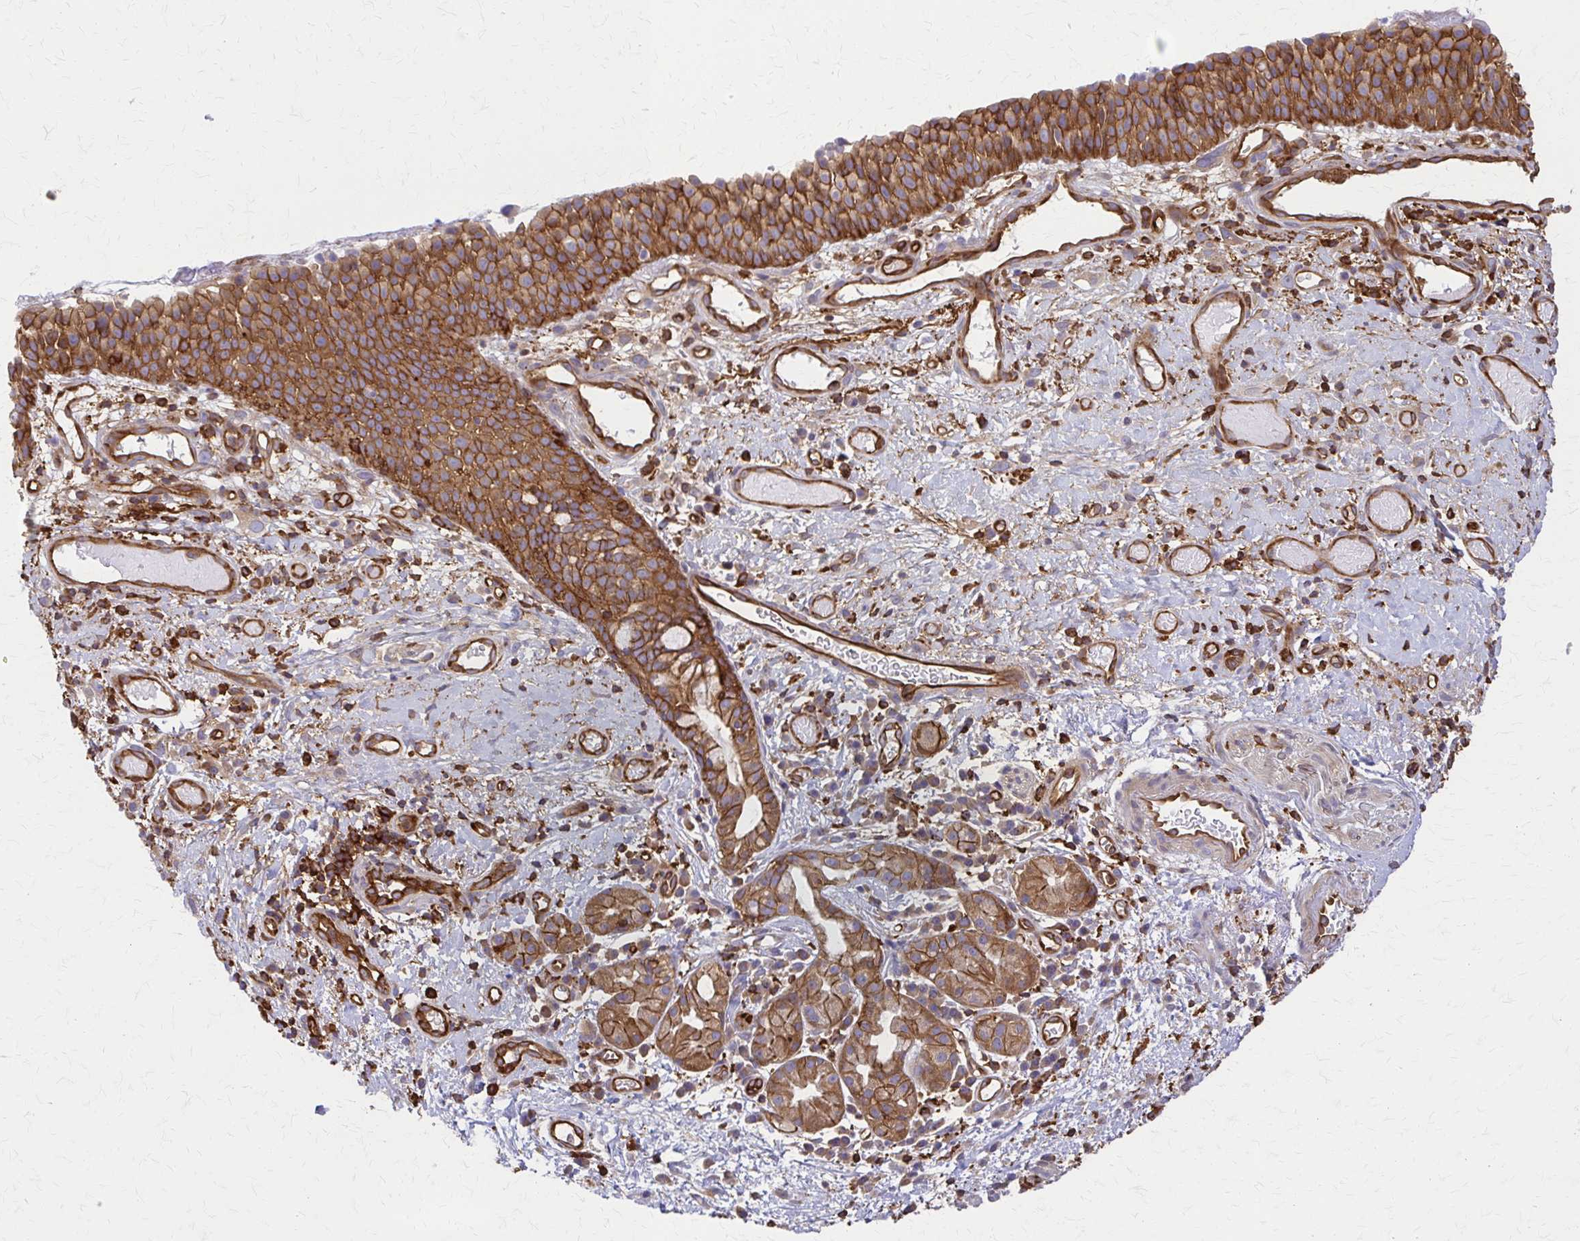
{"staining": {"intensity": "strong", "quantity": ">75%", "location": "cytoplasmic/membranous"}, "tissue": "nasopharynx", "cell_type": "Respiratory epithelial cells", "image_type": "normal", "snomed": [{"axis": "morphology", "description": "Normal tissue, NOS"}, {"axis": "morphology", "description": "Inflammation, NOS"}, {"axis": "topography", "description": "Nasopharynx"}], "caption": "Brown immunohistochemical staining in unremarkable human nasopharynx demonstrates strong cytoplasmic/membranous expression in about >75% of respiratory epithelial cells. The staining was performed using DAB to visualize the protein expression in brown, while the nuclei were stained in blue with hematoxylin (Magnification: 20x).", "gene": "WASF2", "patient": {"sex": "male", "age": 54}}